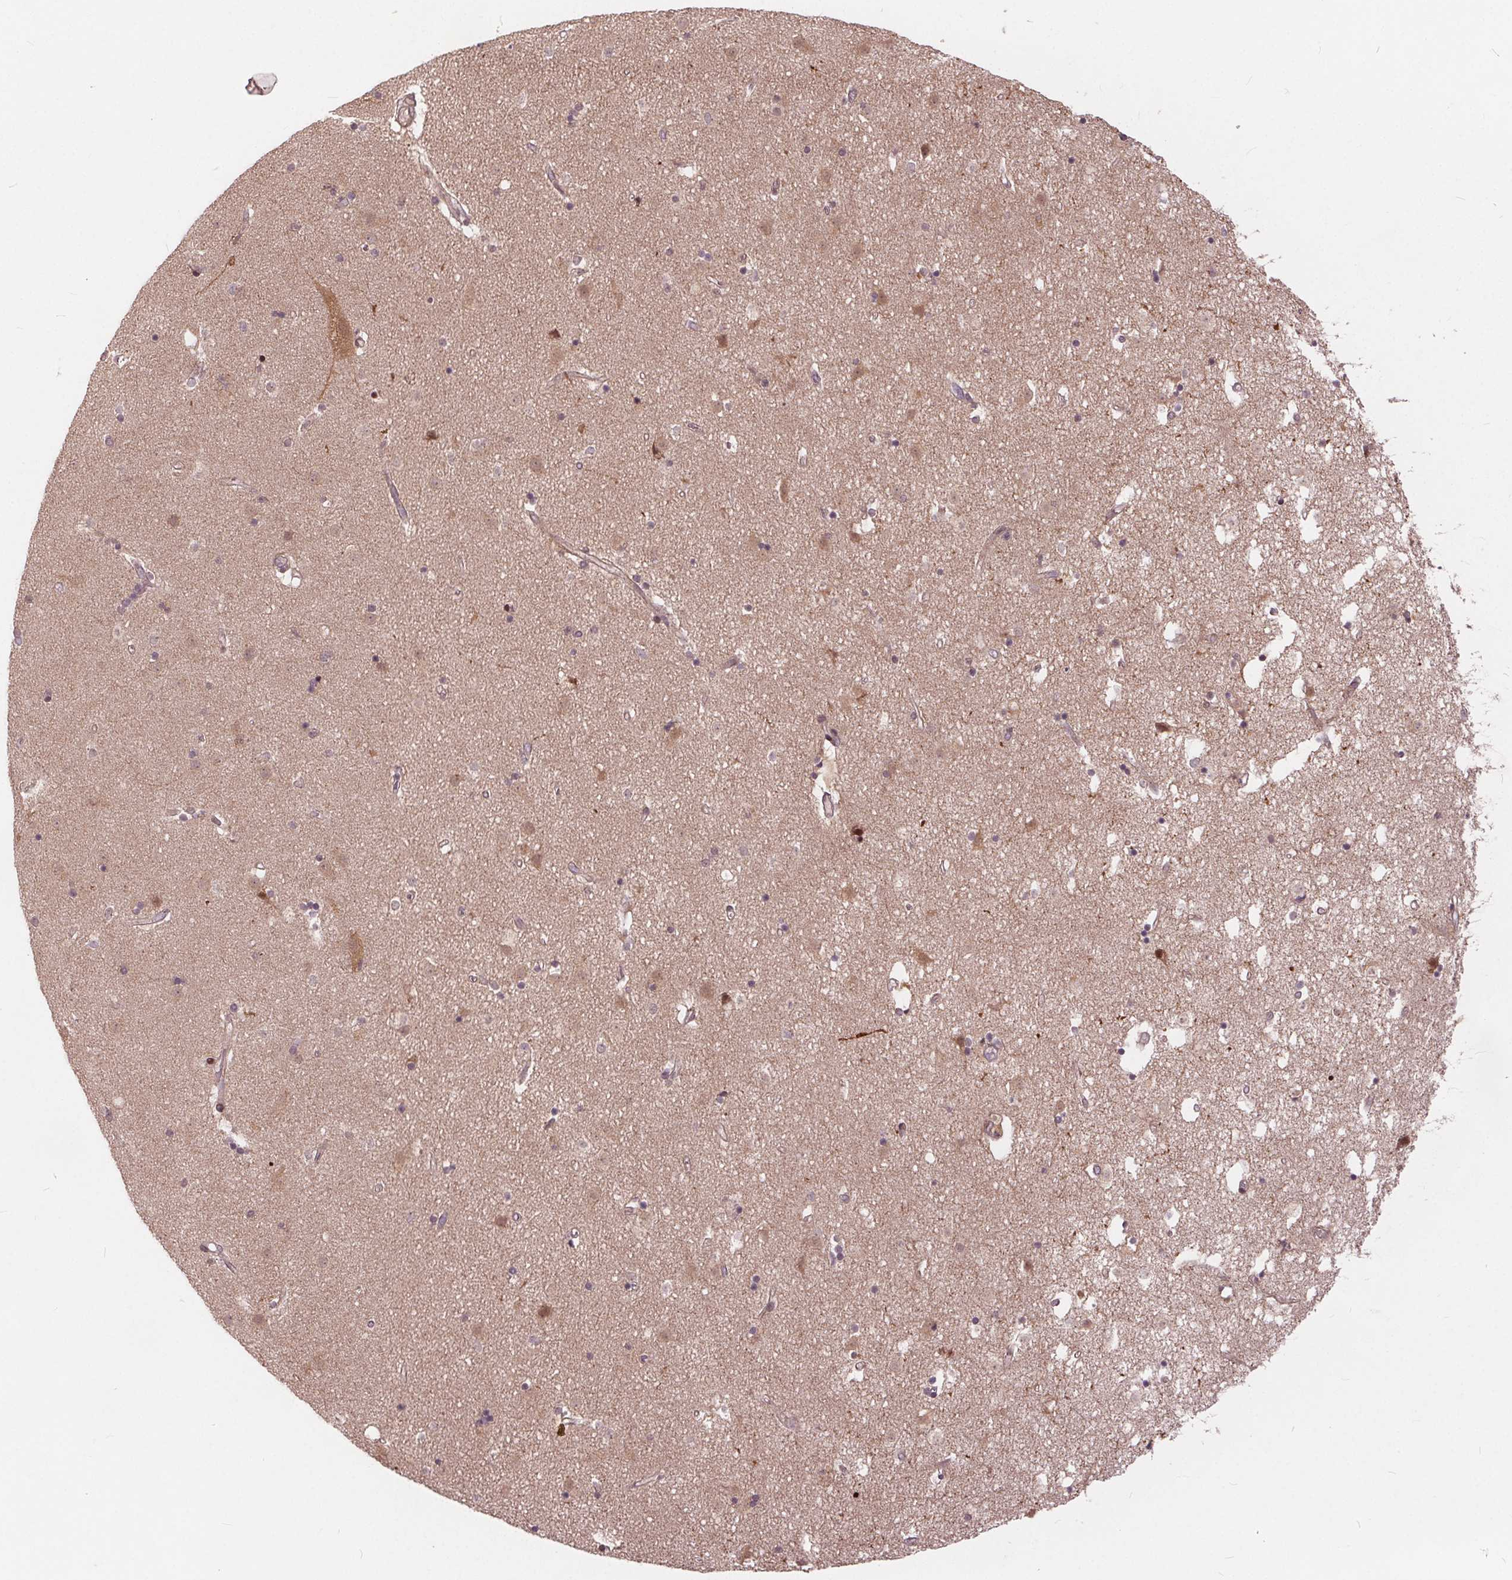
{"staining": {"intensity": "weak", "quantity": "<25%", "location": "cytoplasmic/membranous,nuclear"}, "tissue": "caudate", "cell_type": "Glial cells", "image_type": "normal", "snomed": [{"axis": "morphology", "description": "Normal tissue, NOS"}, {"axis": "topography", "description": "Lateral ventricle wall"}], "caption": "Glial cells are negative for brown protein staining in benign caudate. (Immunohistochemistry (ihc), brightfield microscopy, high magnification).", "gene": "HIF1AN", "patient": {"sex": "female", "age": 71}}